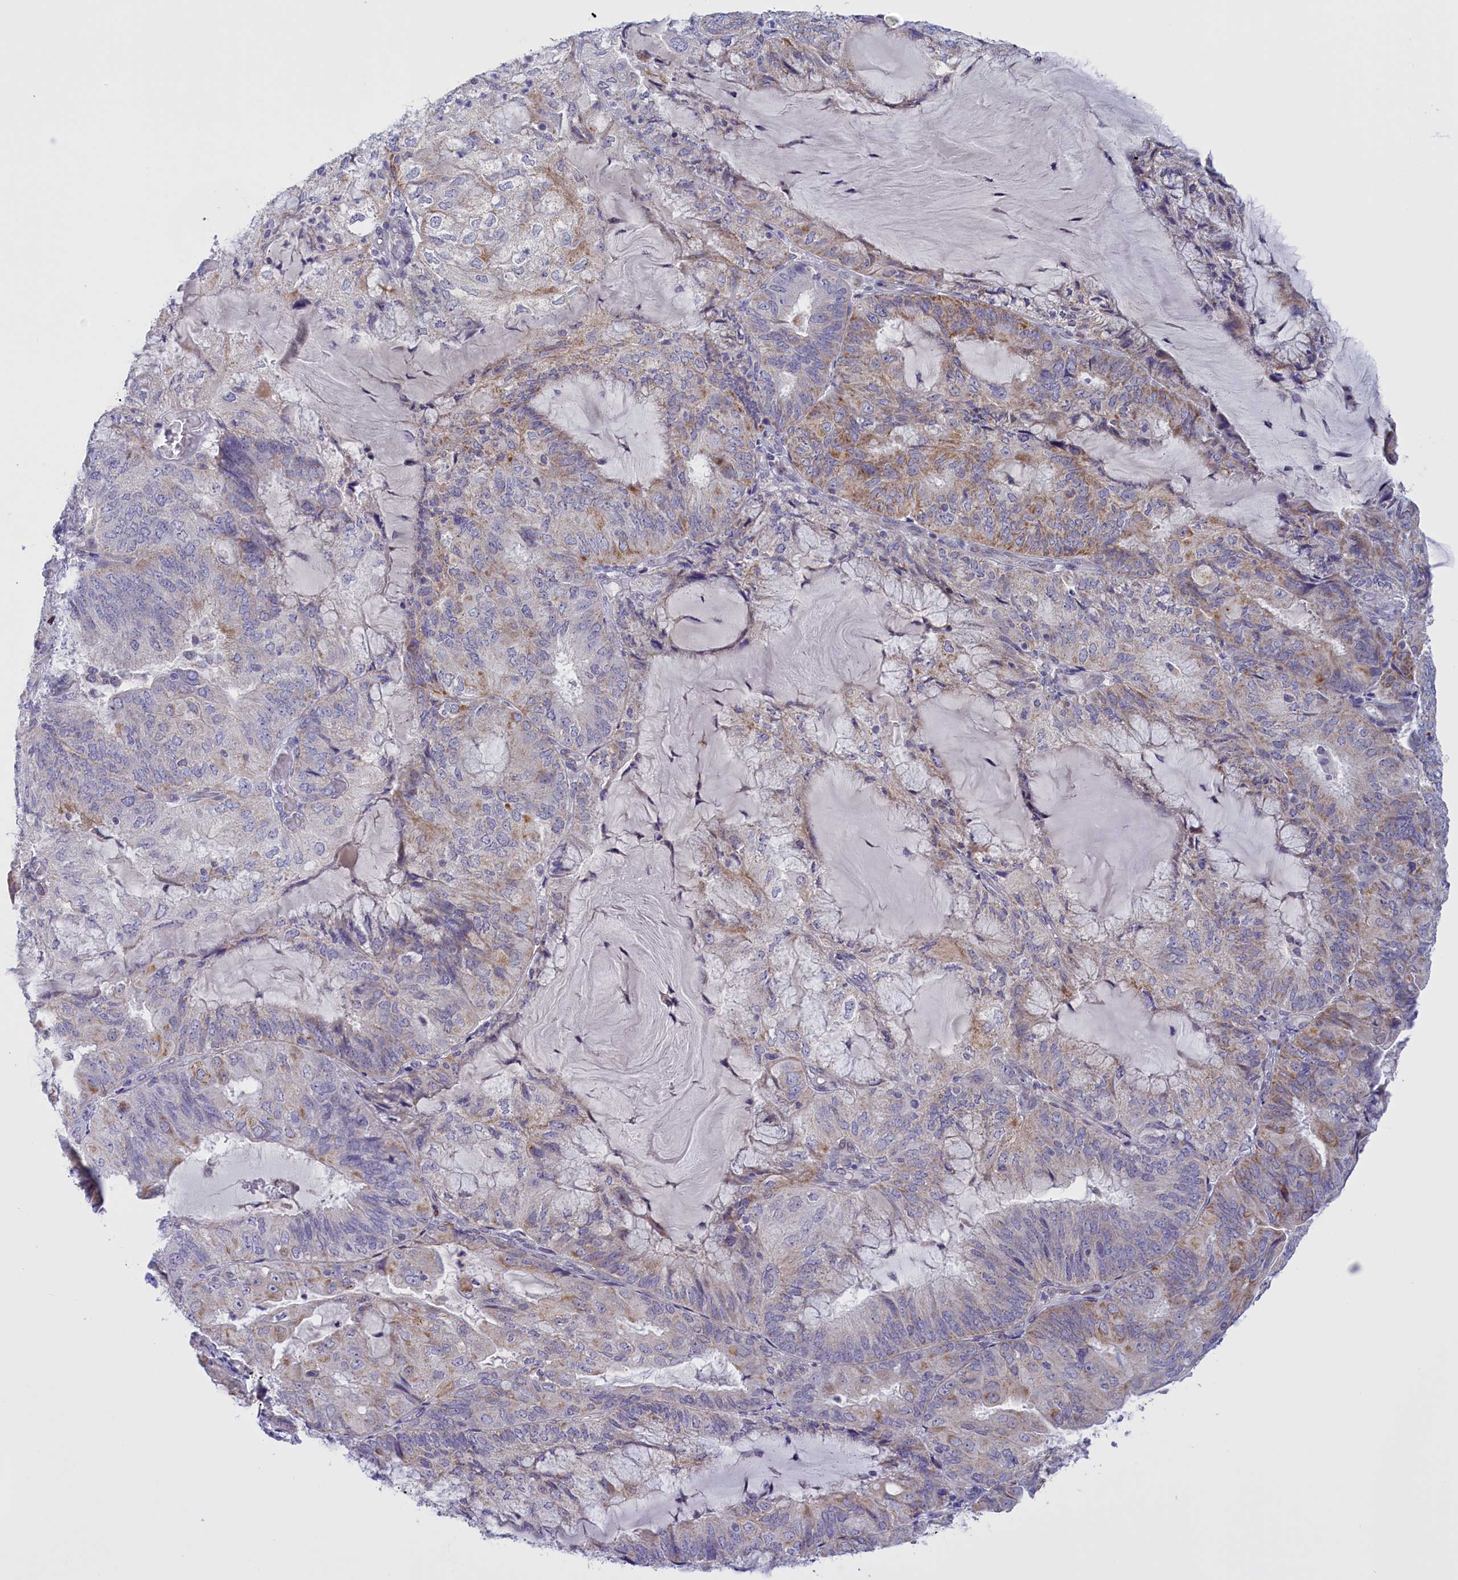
{"staining": {"intensity": "moderate", "quantity": "<25%", "location": "cytoplasmic/membranous"}, "tissue": "endometrial cancer", "cell_type": "Tumor cells", "image_type": "cancer", "snomed": [{"axis": "morphology", "description": "Adenocarcinoma, NOS"}, {"axis": "topography", "description": "Endometrium"}], "caption": "DAB immunohistochemical staining of adenocarcinoma (endometrial) demonstrates moderate cytoplasmic/membranous protein positivity in about <25% of tumor cells.", "gene": "FAM149B1", "patient": {"sex": "female", "age": 81}}